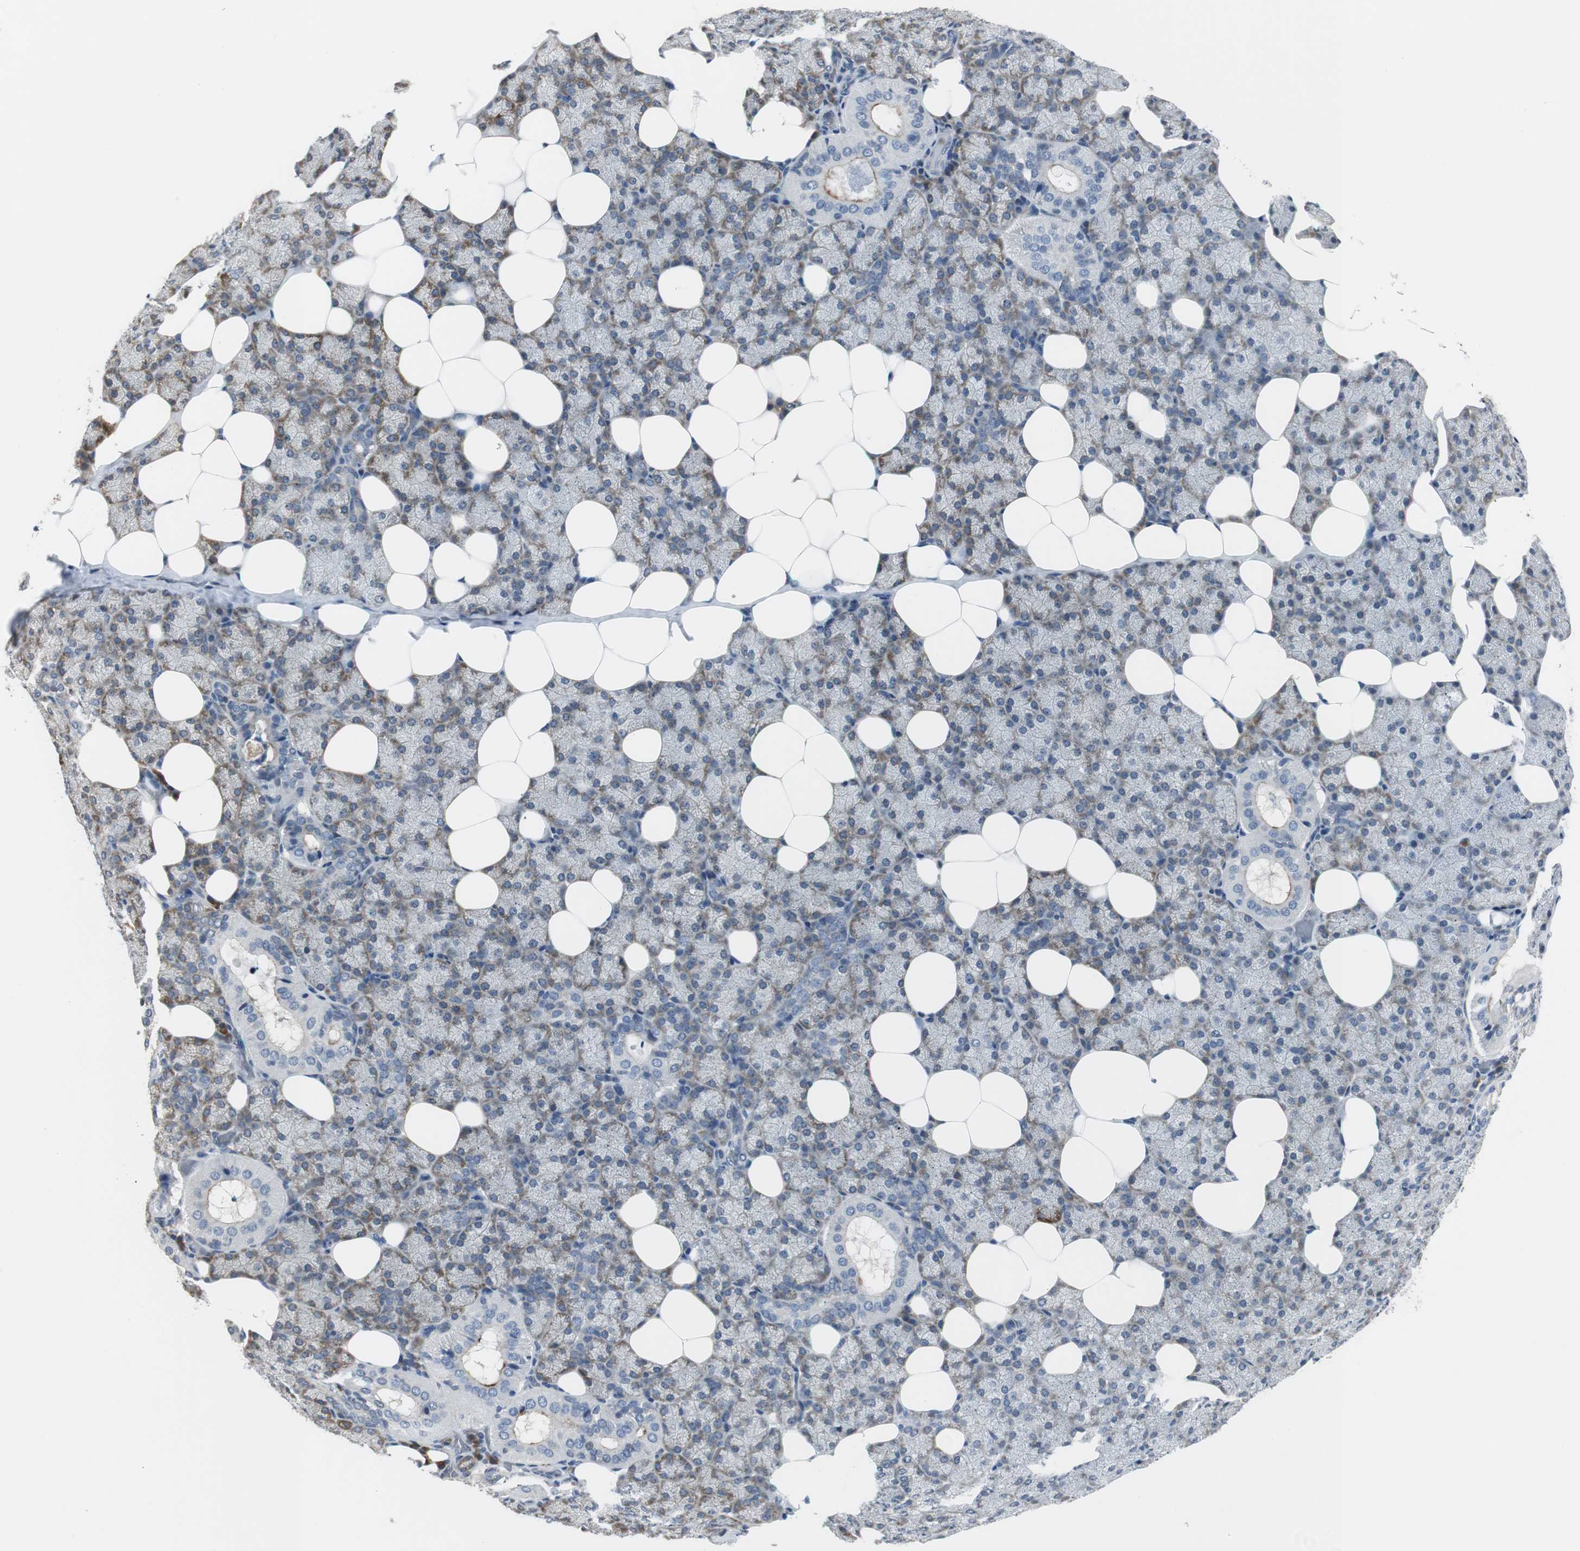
{"staining": {"intensity": "moderate", "quantity": "25%-75%", "location": "cytoplasmic/membranous"}, "tissue": "salivary gland", "cell_type": "Glandular cells", "image_type": "normal", "snomed": [{"axis": "morphology", "description": "Normal tissue, NOS"}, {"axis": "topography", "description": "Lymph node"}, {"axis": "topography", "description": "Salivary gland"}], "caption": "Immunohistochemistry of normal human salivary gland reveals medium levels of moderate cytoplasmic/membranous expression in approximately 25%-75% of glandular cells. (DAB = brown stain, brightfield microscopy at high magnification).", "gene": "CCT5", "patient": {"sex": "male", "age": 8}}